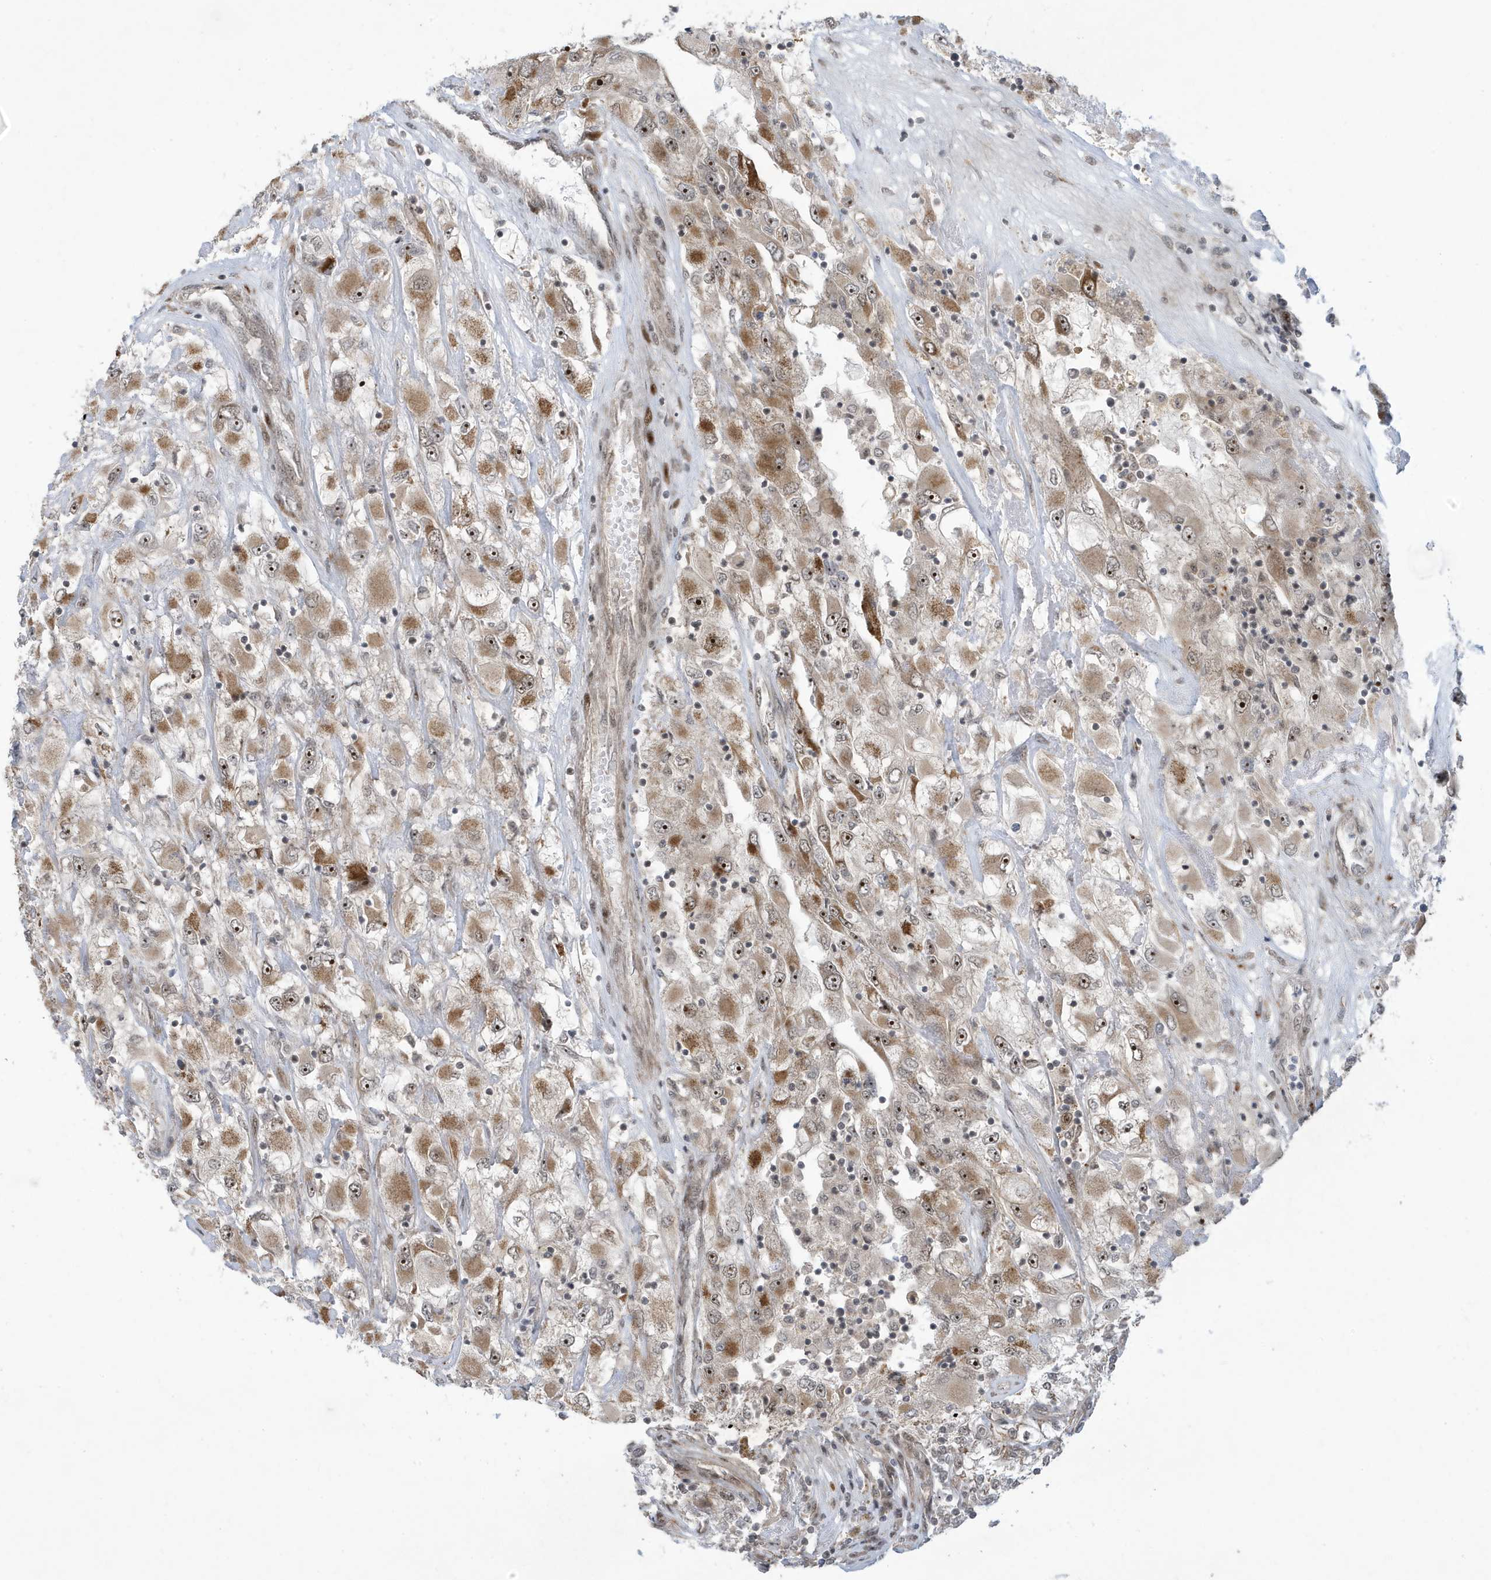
{"staining": {"intensity": "strong", "quantity": "25%-75%", "location": "cytoplasmic/membranous,nuclear"}, "tissue": "renal cancer", "cell_type": "Tumor cells", "image_type": "cancer", "snomed": [{"axis": "morphology", "description": "Adenocarcinoma, NOS"}, {"axis": "topography", "description": "Kidney"}], "caption": "Protein staining of renal cancer tissue shows strong cytoplasmic/membranous and nuclear staining in approximately 25%-75% of tumor cells.", "gene": "FAM9B", "patient": {"sex": "female", "age": 52}}